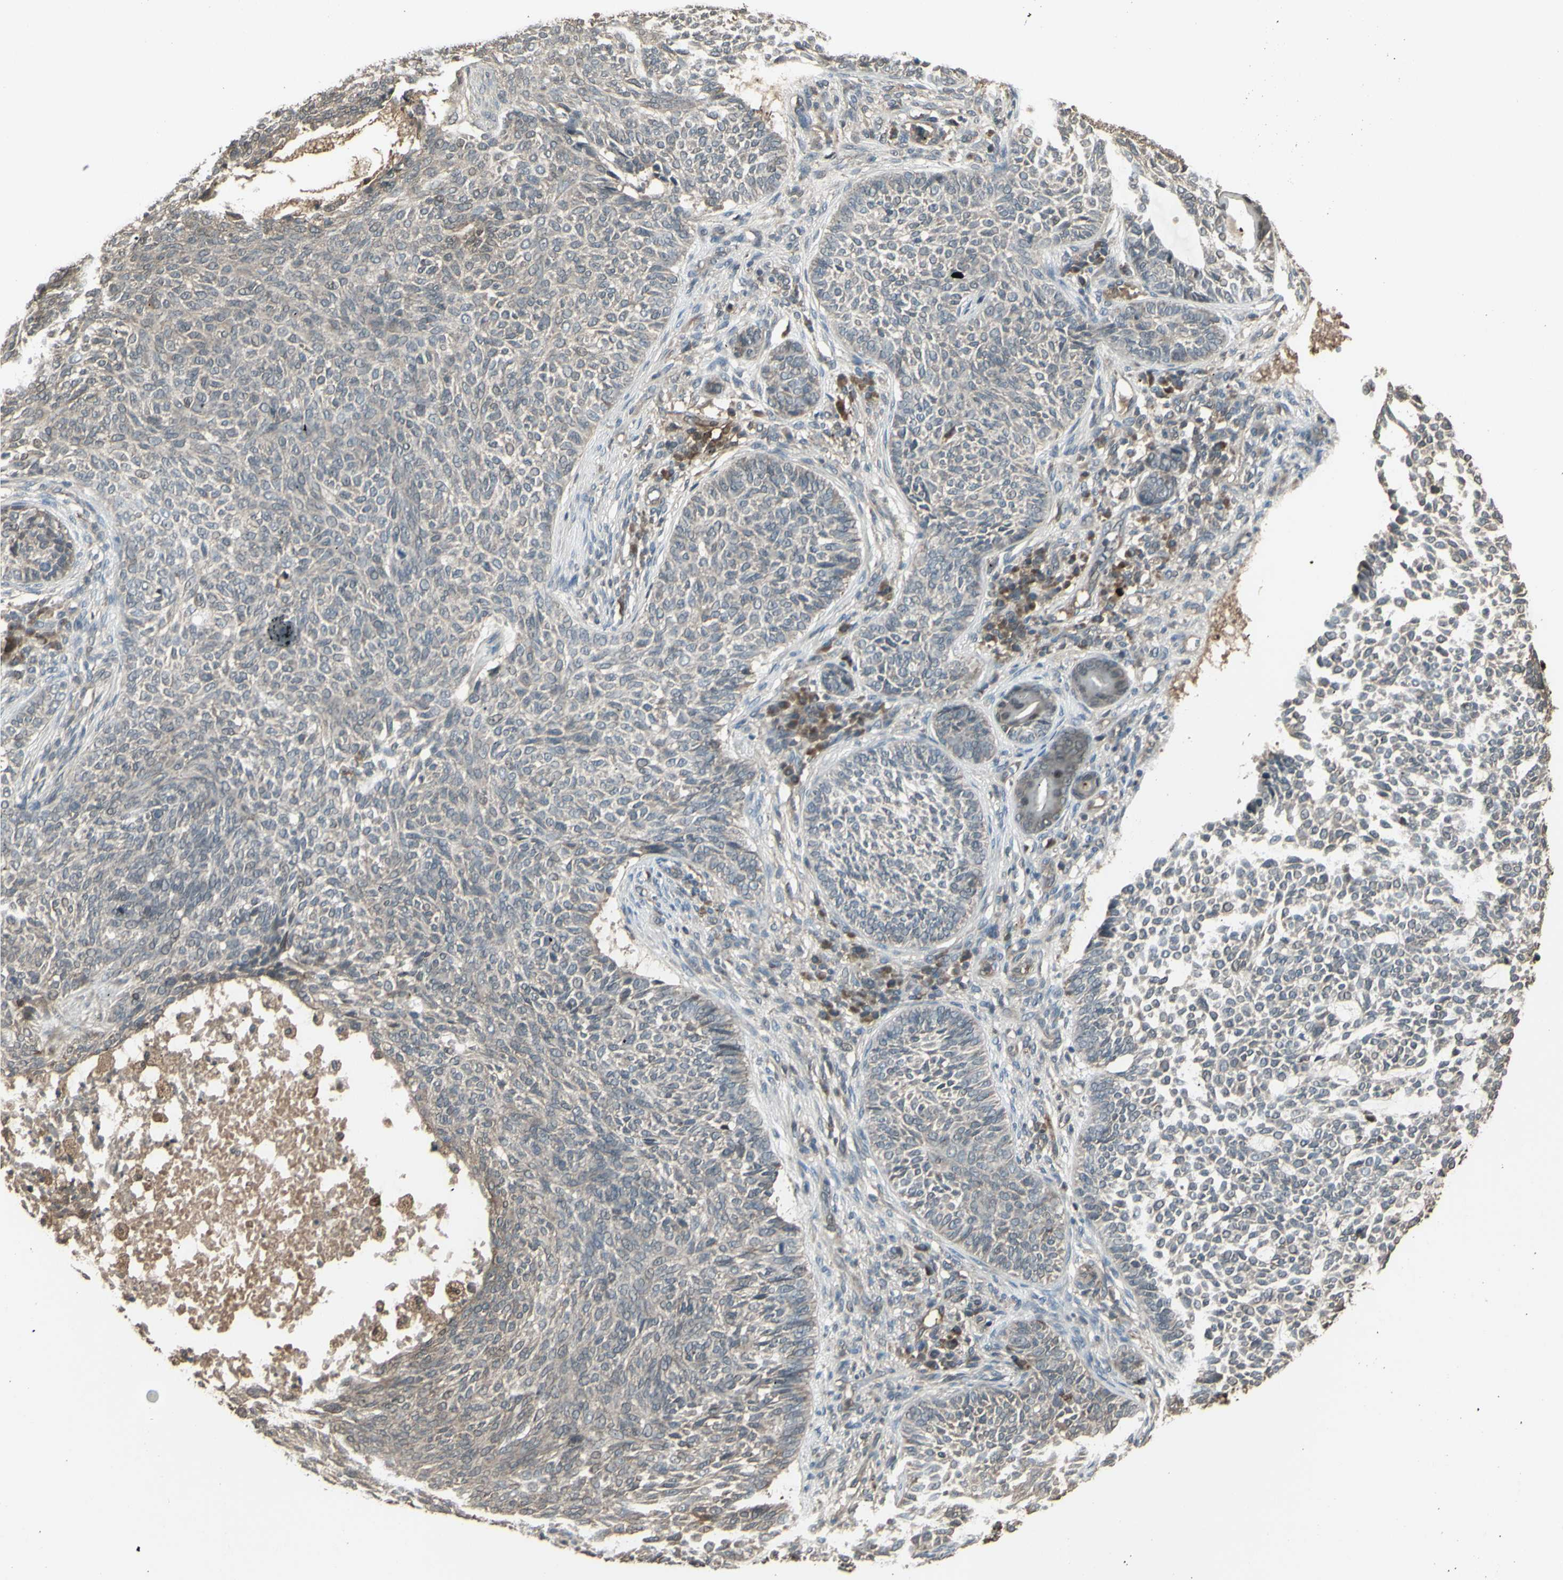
{"staining": {"intensity": "negative", "quantity": "none", "location": "none"}, "tissue": "skin cancer", "cell_type": "Tumor cells", "image_type": "cancer", "snomed": [{"axis": "morphology", "description": "Basal cell carcinoma"}, {"axis": "topography", "description": "Skin"}], "caption": "This is an IHC image of human skin cancer (basal cell carcinoma). There is no positivity in tumor cells.", "gene": "GNAS", "patient": {"sex": "male", "age": 87}}